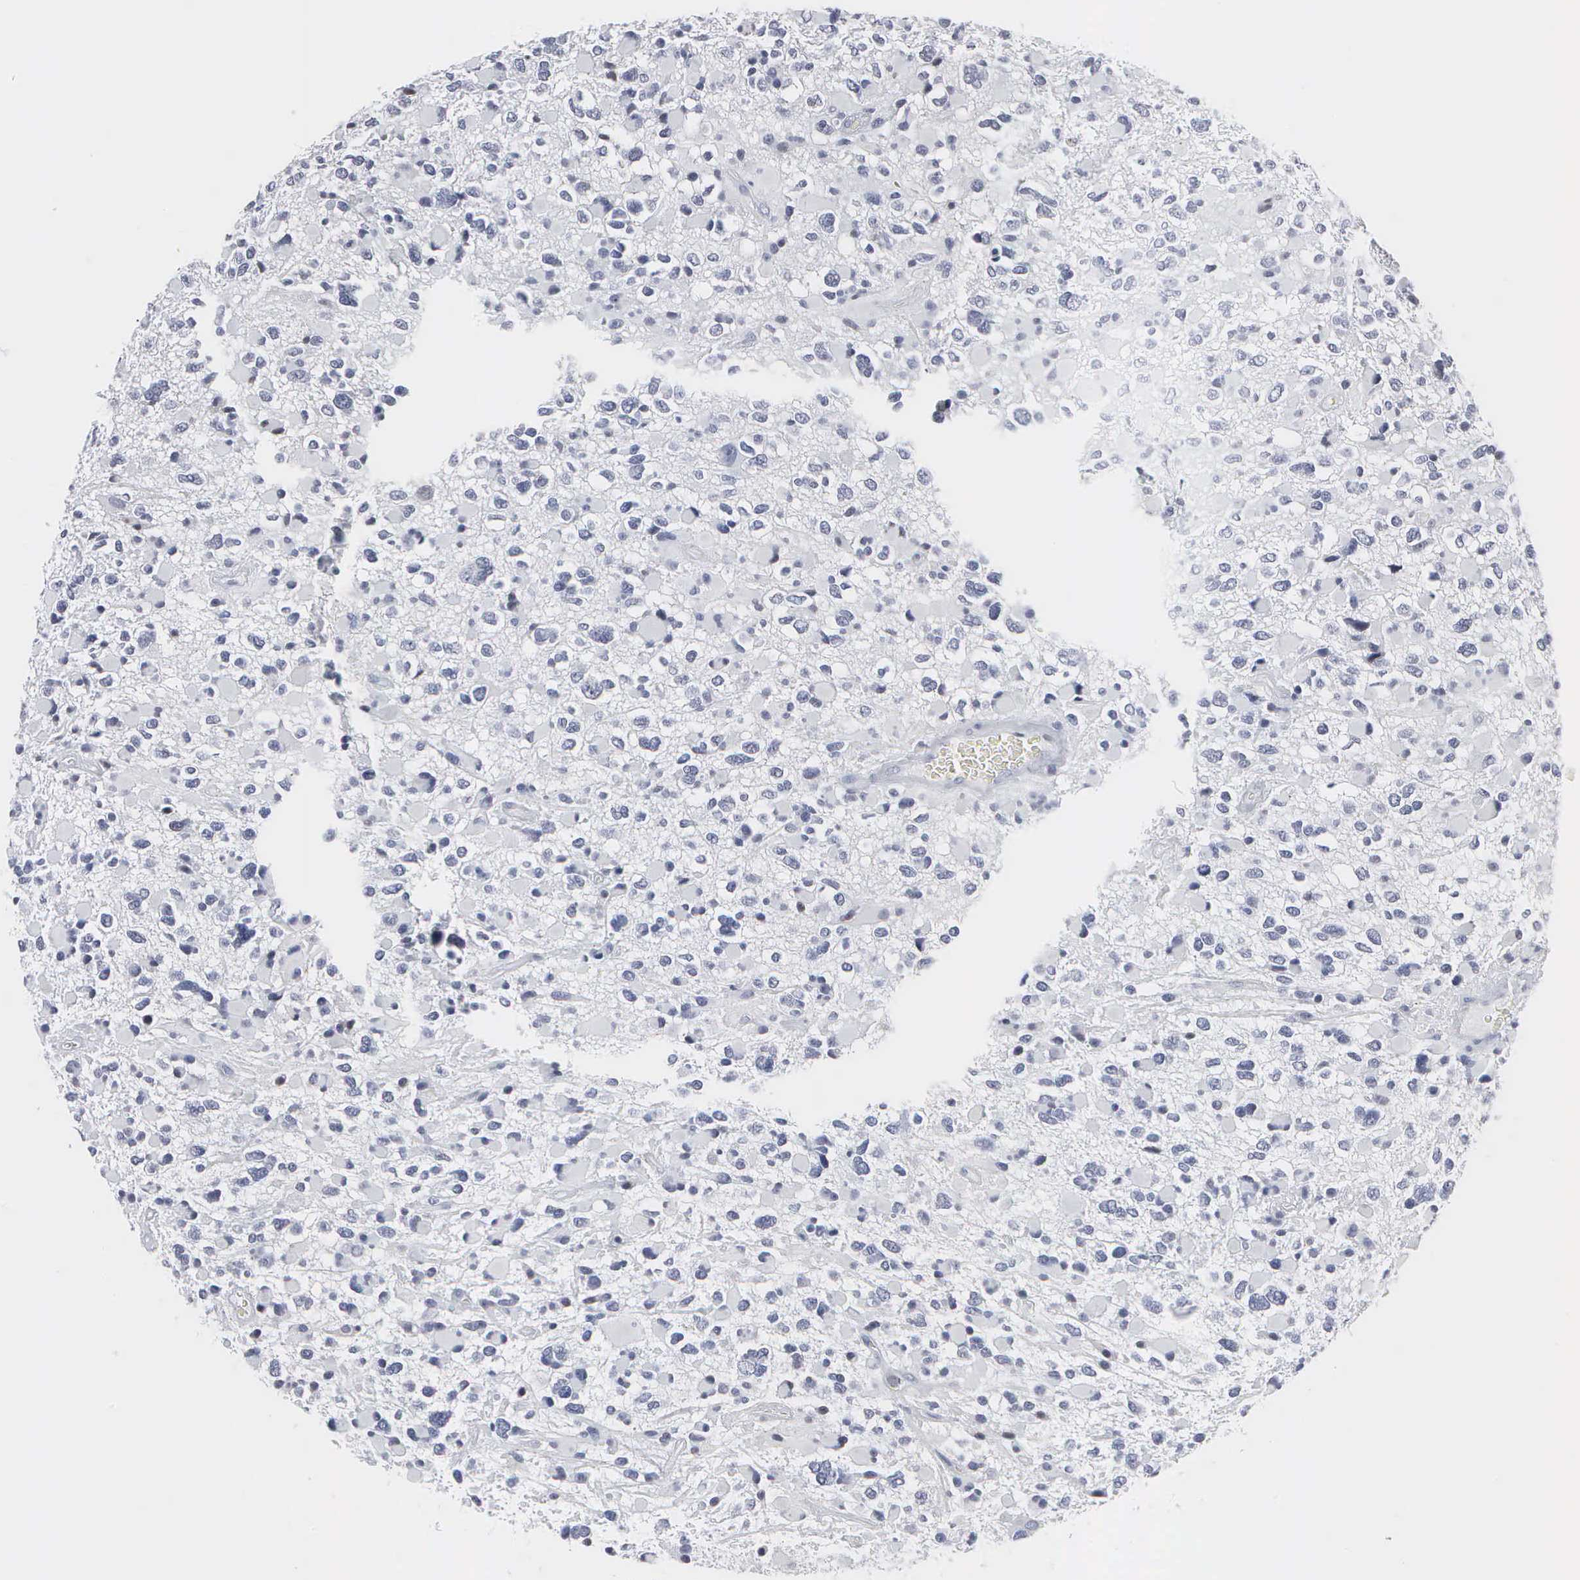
{"staining": {"intensity": "negative", "quantity": "none", "location": "none"}, "tissue": "glioma", "cell_type": "Tumor cells", "image_type": "cancer", "snomed": [{"axis": "morphology", "description": "Glioma, malignant, High grade"}, {"axis": "topography", "description": "Brain"}], "caption": "Immunohistochemistry photomicrograph of glioma stained for a protein (brown), which demonstrates no expression in tumor cells. (Stains: DAB (3,3'-diaminobenzidine) immunohistochemistry with hematoxylin counter stain, Microscopy: brightfield microscopy at high magnification).", "gene": "SPIN3", "patient": {"sex": "female", "age": 37}}